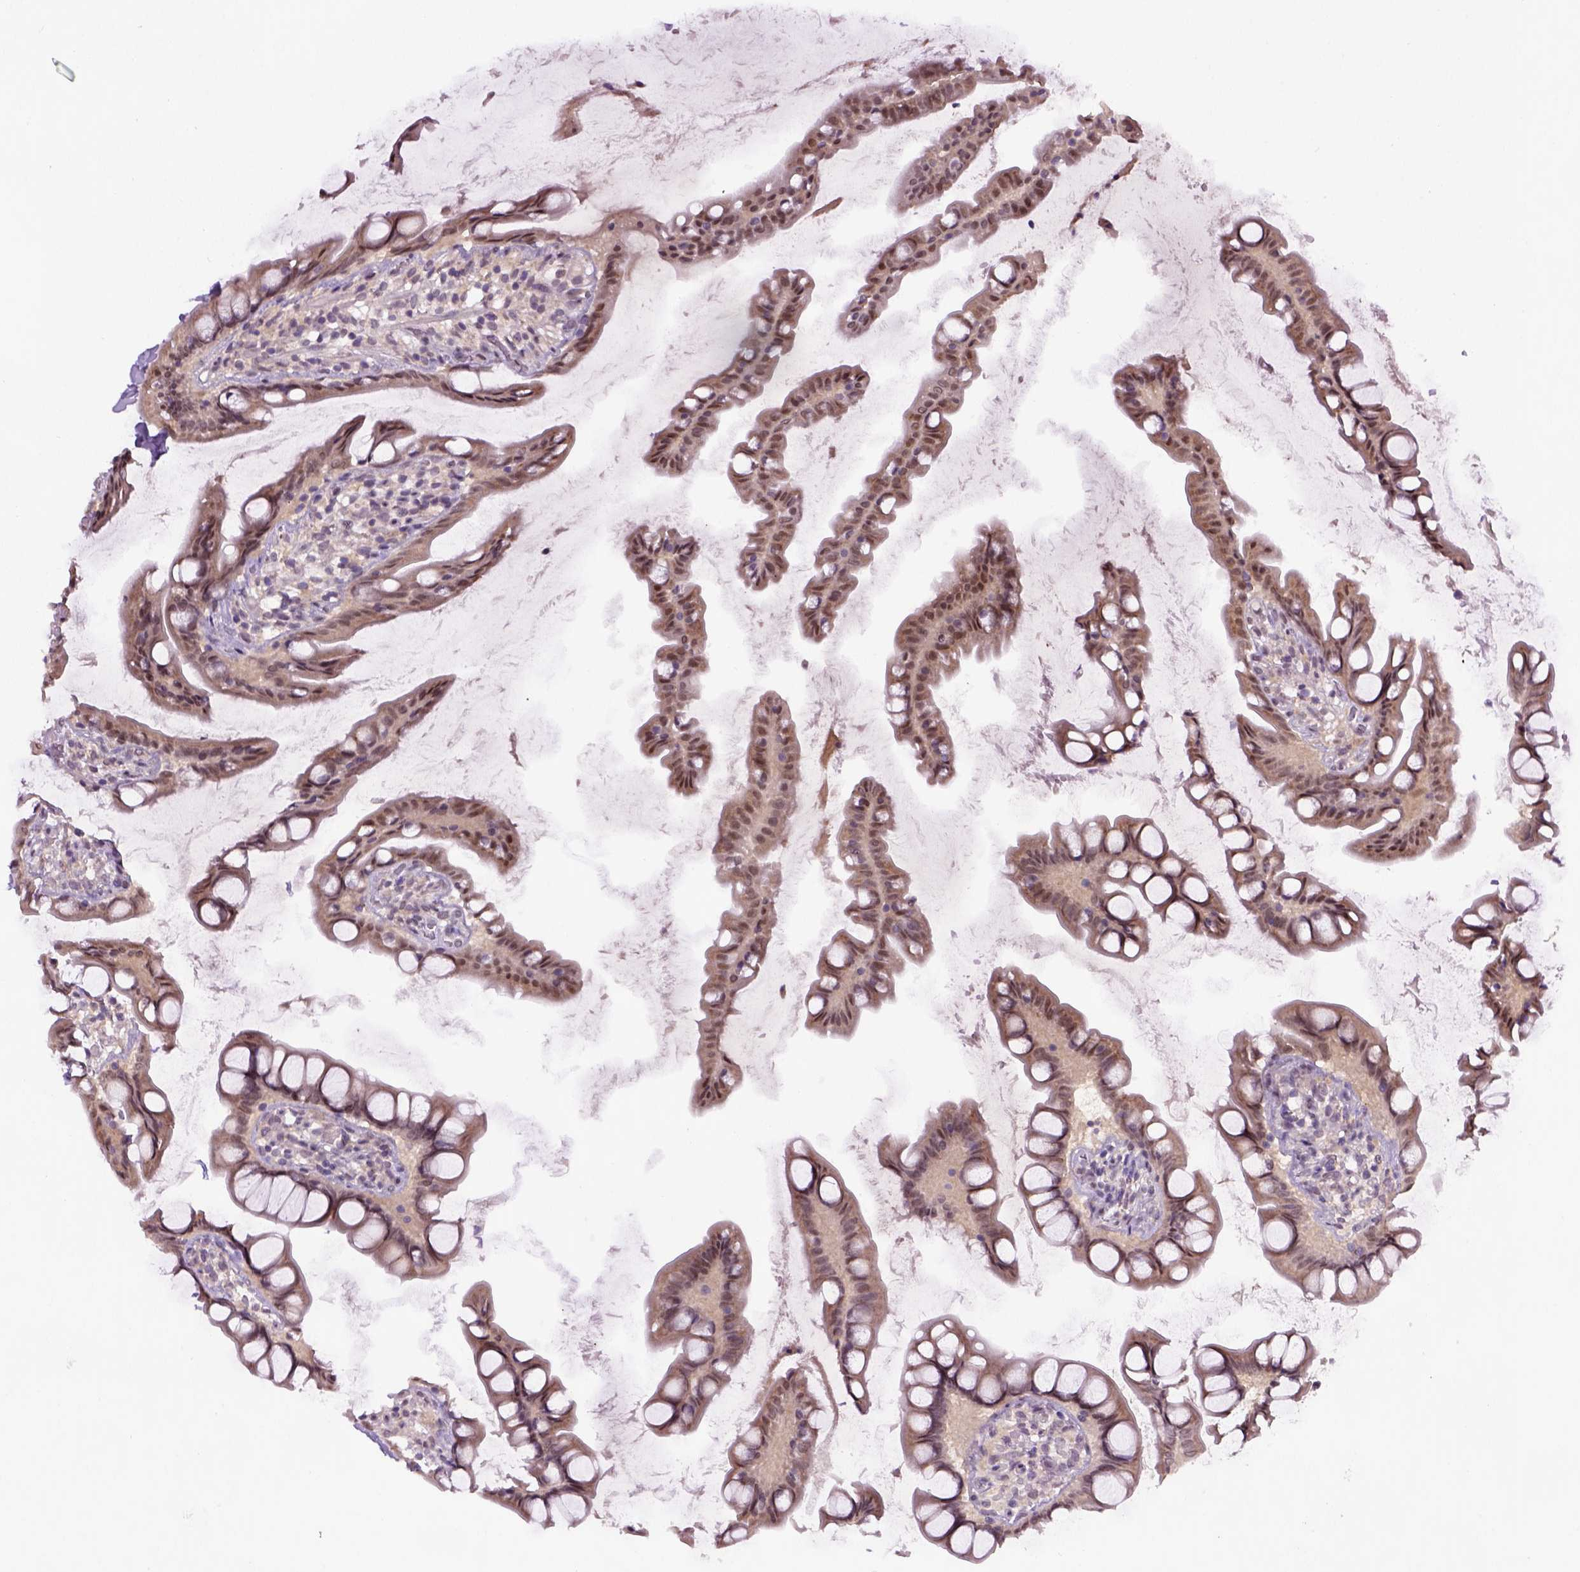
{"staining": {"intensity": "moderate", "quantity": ">75%", "location": "cytoplasmic/membranous,nuclear"}, "tissue": "small intestine", "cell_type": "Glandular cells", "image_type": "normal", "snomed": [{"axis": "morphology", "description": "Normal tissue, NOS"}, {"axis": "topography", "description": "Small intestine"}], "caption": "IHC (DAB (3,3'-diaminobenzidine)) staining of benign human small intestine shows moderate cytoplasmic/membranous,nuclear protein positivity in about >75% of glandular cells.", "gene": "RAB43", "patient": {"sex": "male", "age": 70}}